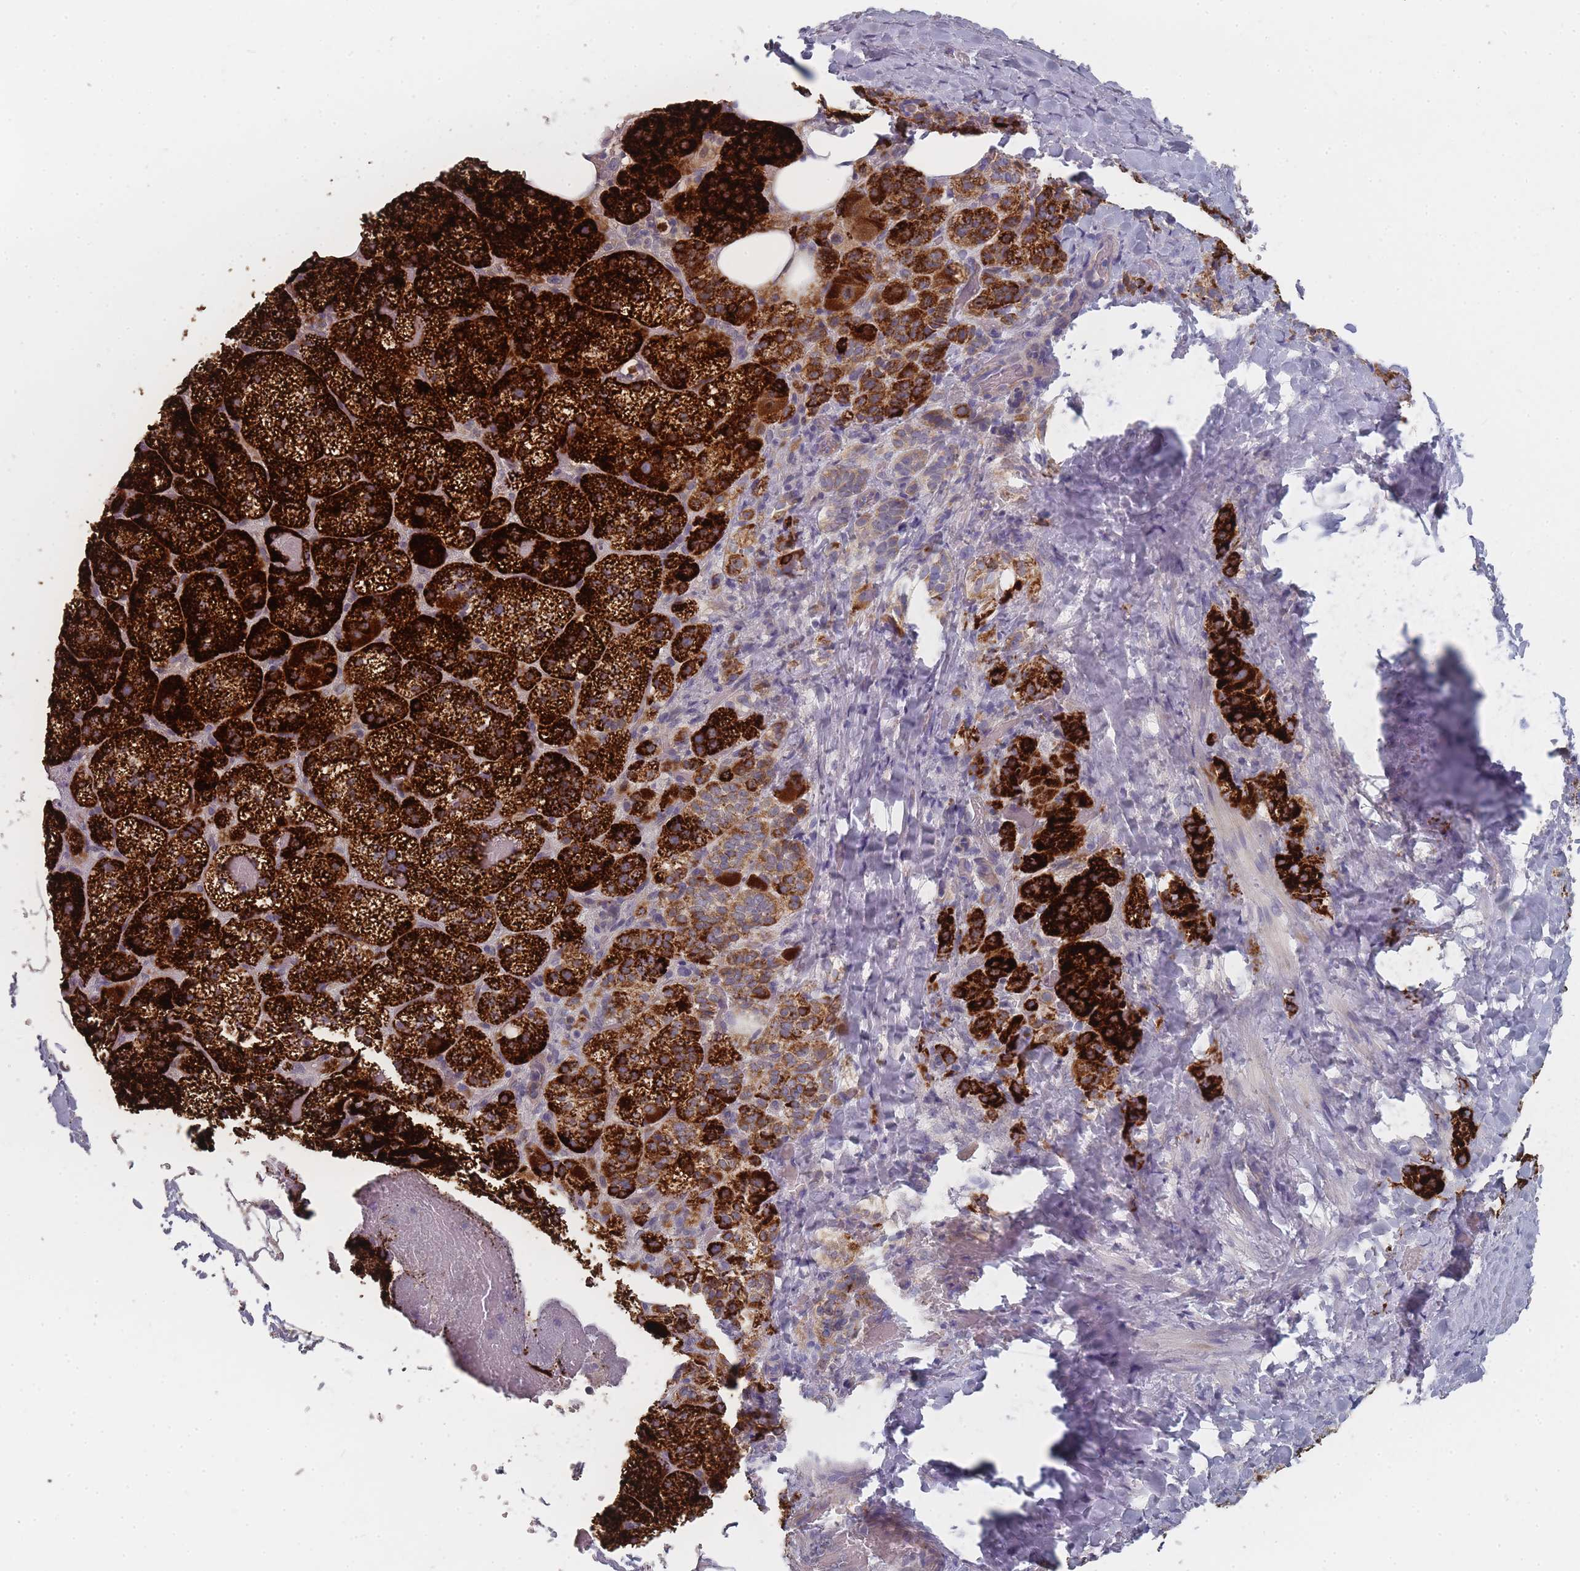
{"staining": {"intensity": "strong", "quantity": ">75%", "location": "cytoplasmic/membranous"}, "tissue": "adrenal gland", "cell_type": "Glandular cells", "image_type": "normal", "snomed": [{"axis": "morphology", "description": "Normal tissue, NOS"}, {"axis": "topography", "description": "Adrenal gland"}], "caption": "High-magnification brightfield microscopy of benign adrenal gland stained with DAB (brown) and counterstained with hematoxylin (blue). glandular cells exhibit strong cytoplasmic/membranous expression is present in about>75% of cells. The protein is shown in brown color, while the nuclei are stained blue.", "gene": "SLC35E4", "patient": {"sex": "female", "age": 59}}